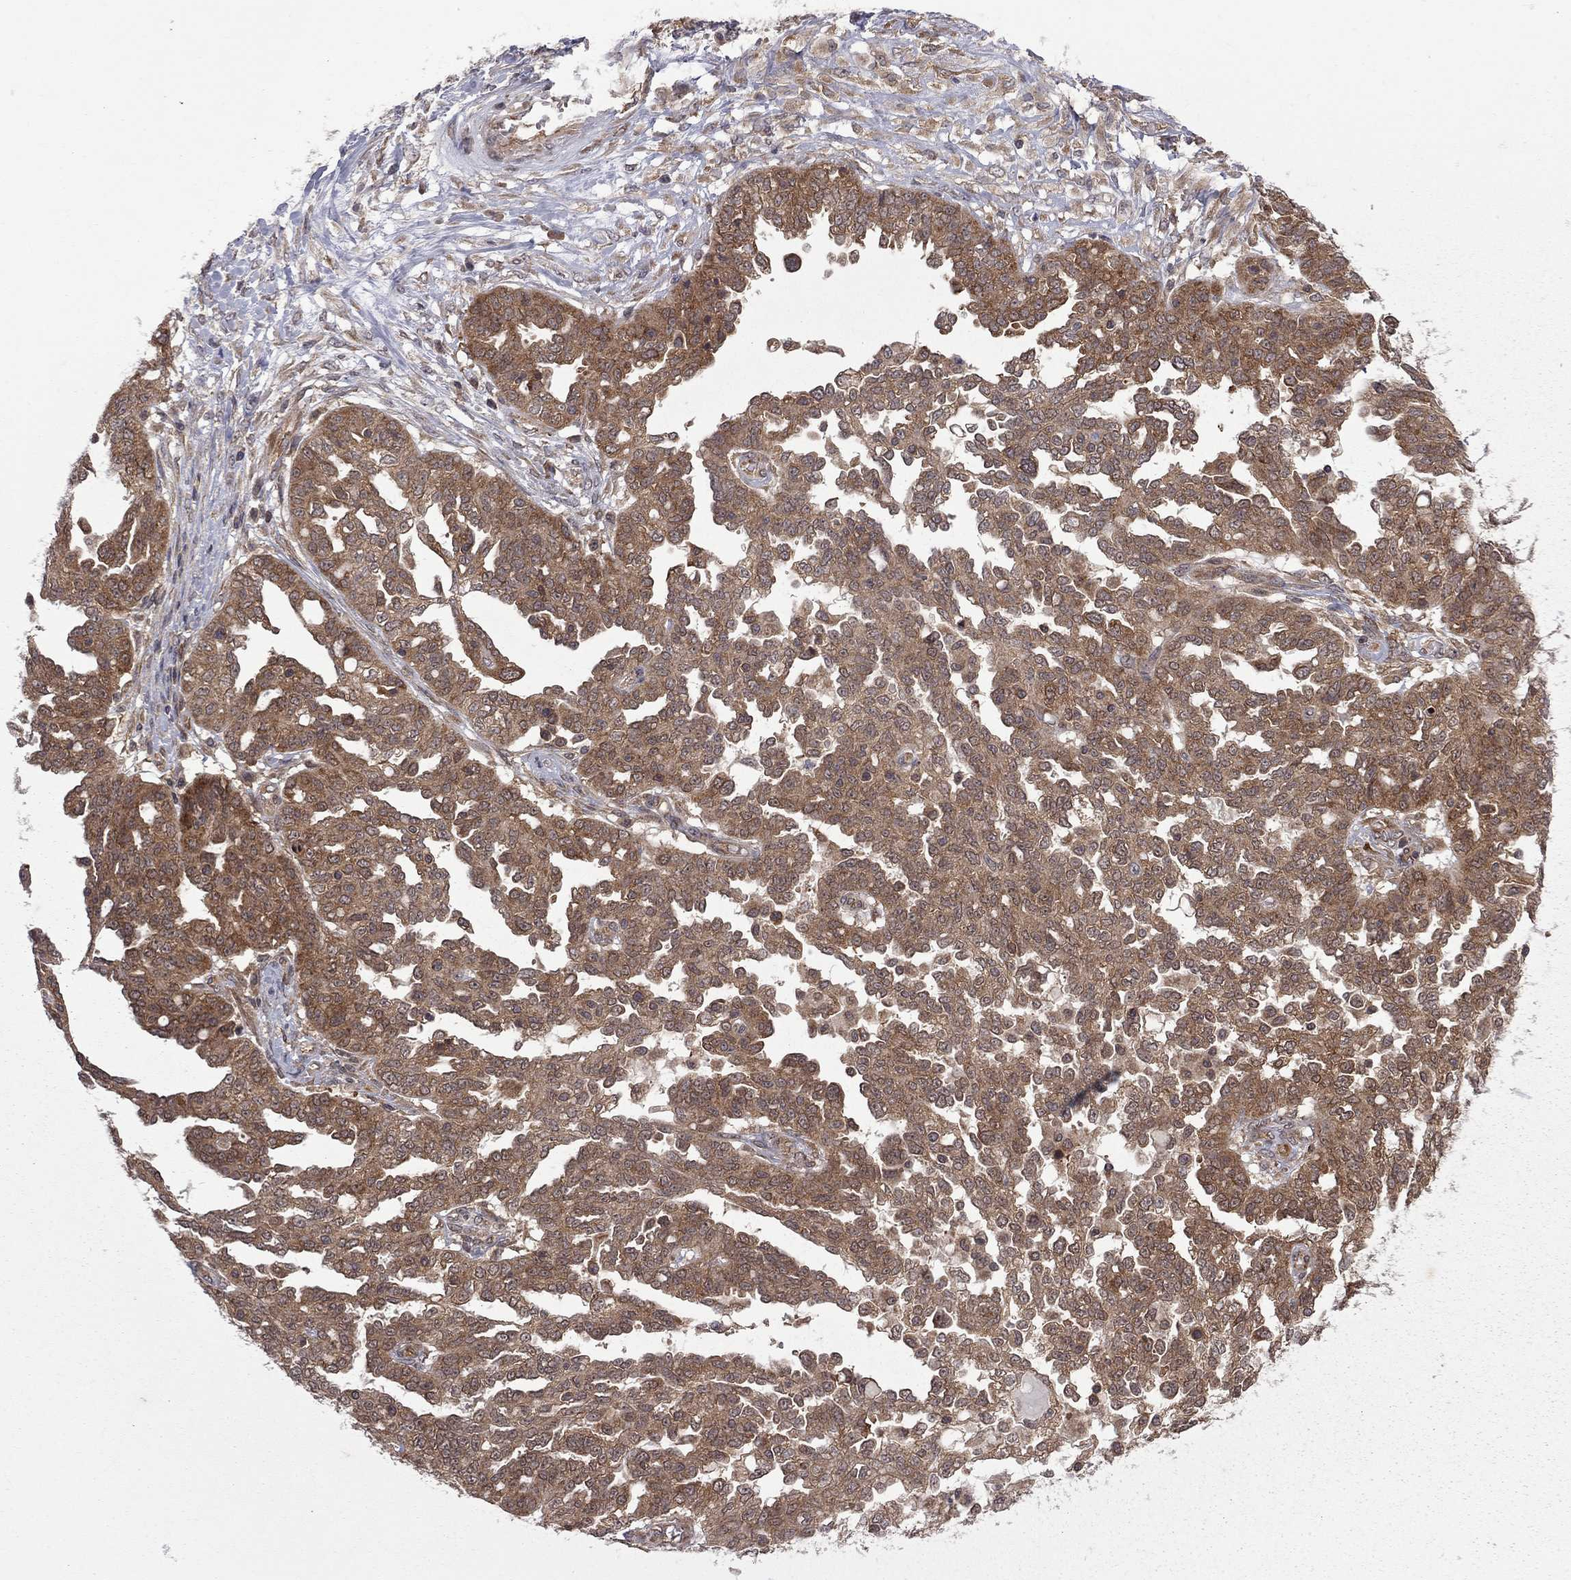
{"staining": {"intensity": "moderate", "quantity": ">75%", "location": "cytoplasmic/membranous"}, "tissue": "ovarian cancer", "cell_type": "Tumor cells", "image_type": "cancer", "snomed": [{"axis": "morphology", "description": "Cystadenocarcinoma, serous, NOS"}, {"axis": "topography", "description": "Ovary"}], "caption": "DAB (3,3'-diaminobenzidine) immunohistochemical staining of human ovarian serous cystadenocarcinoma exhibits moderate cytoplasmic/membranous protein staining in approximately >75% of tumor cells.", "gene": "NAA50", "patient": {"sex": "female", "age": 67}}